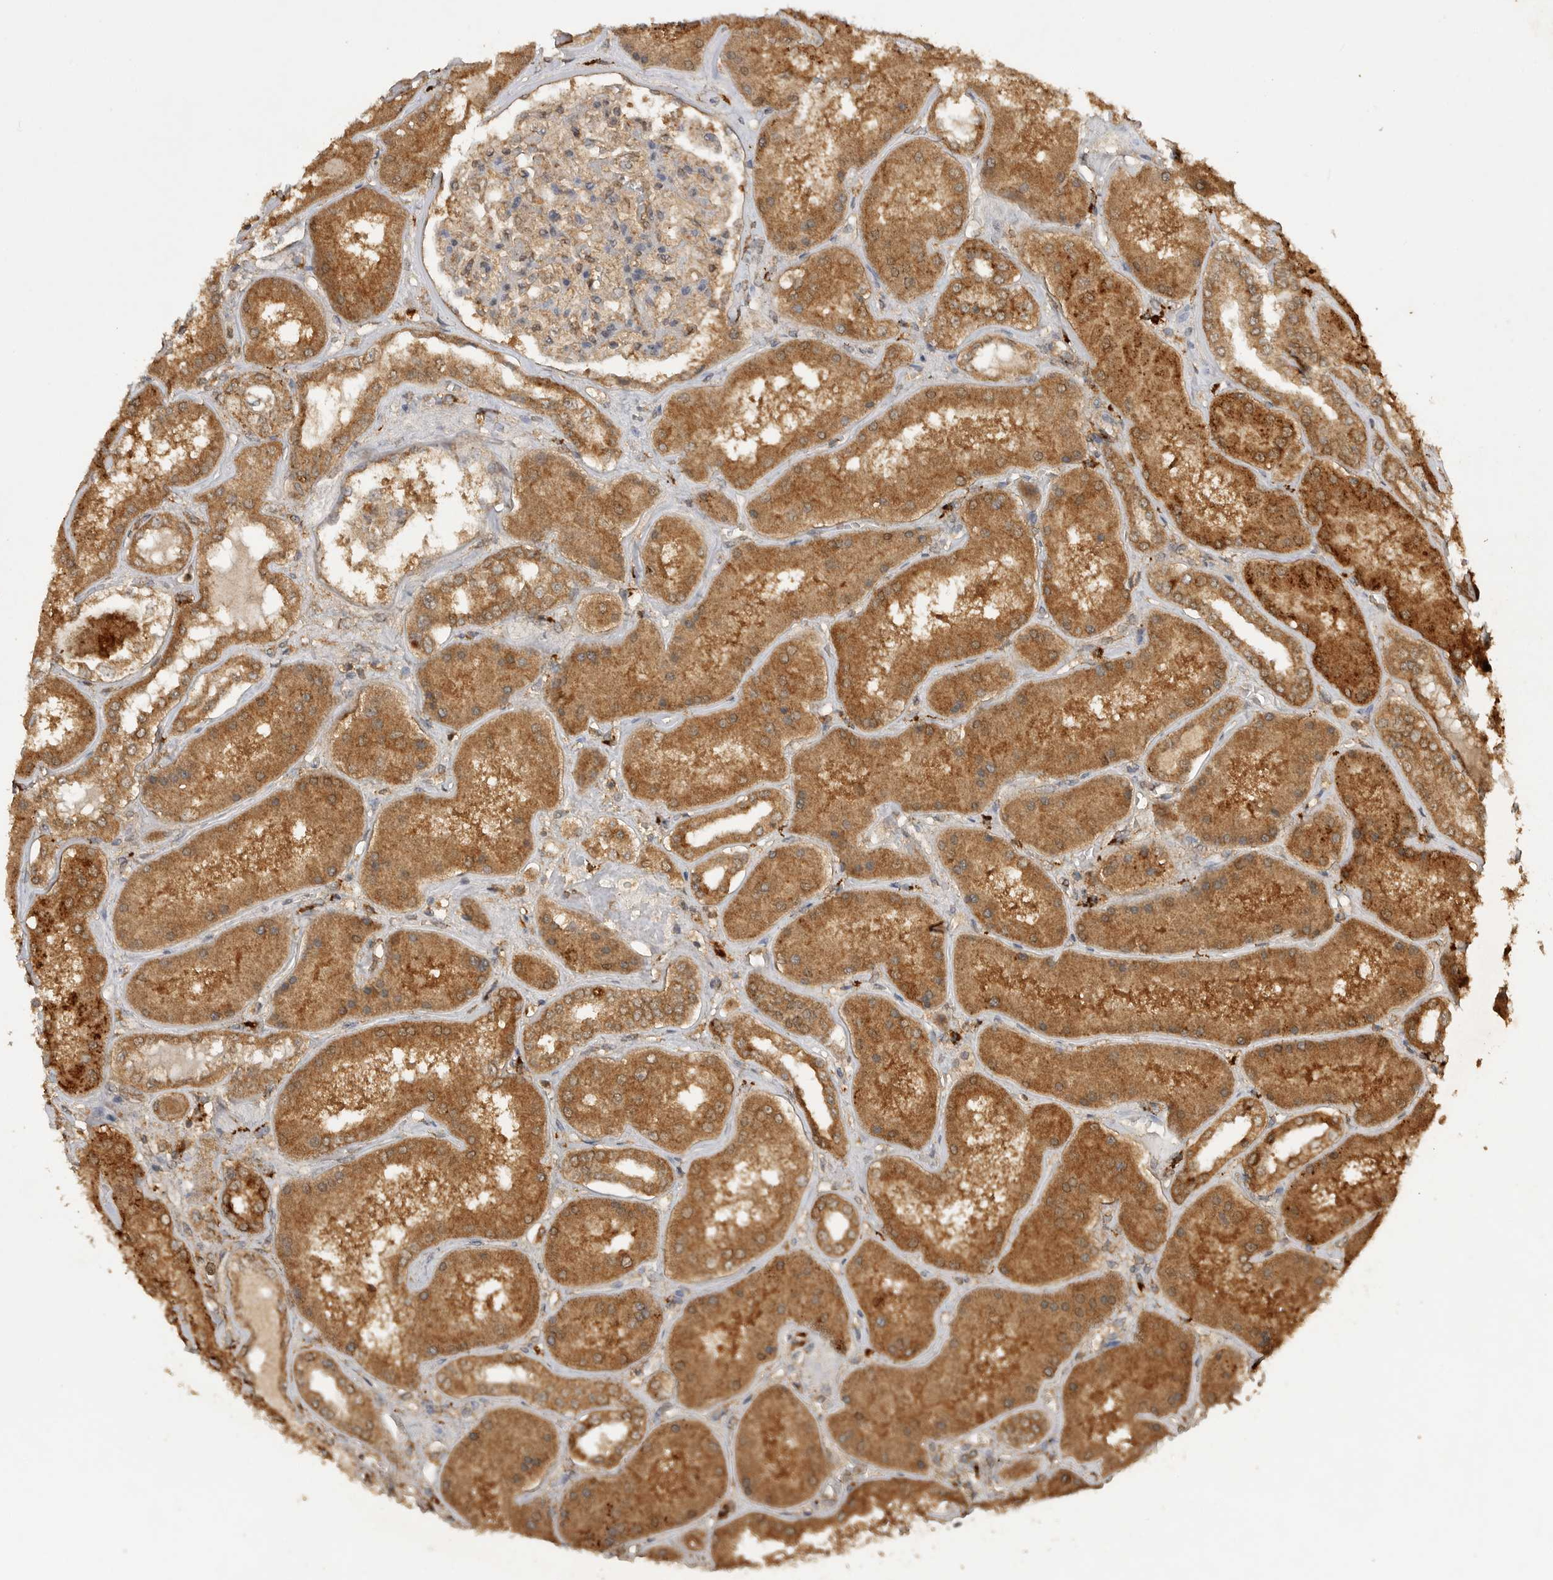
{"staining": {"intensity": "weak", "quantity": ">75%", "location": "cytoplasmic/membranous"}, "tissue": "kidney", "cell_type": "Cells in glomeruli", "image_type": "normal", "snomed": [{"axis": "morphology", "description": "Normal tissue, NOS"}, {"axis": "topography", "description": "Kidney"}], "caption": "A photomicrograph showing weak cytoplasmic/membranous staining in approximately >75% of cells in glomeruli in benign kidney, as visualized by brown immunohistochemical staining.", "gene": "ICOSLG", "patient": {"sex": "female", "age": 56}}